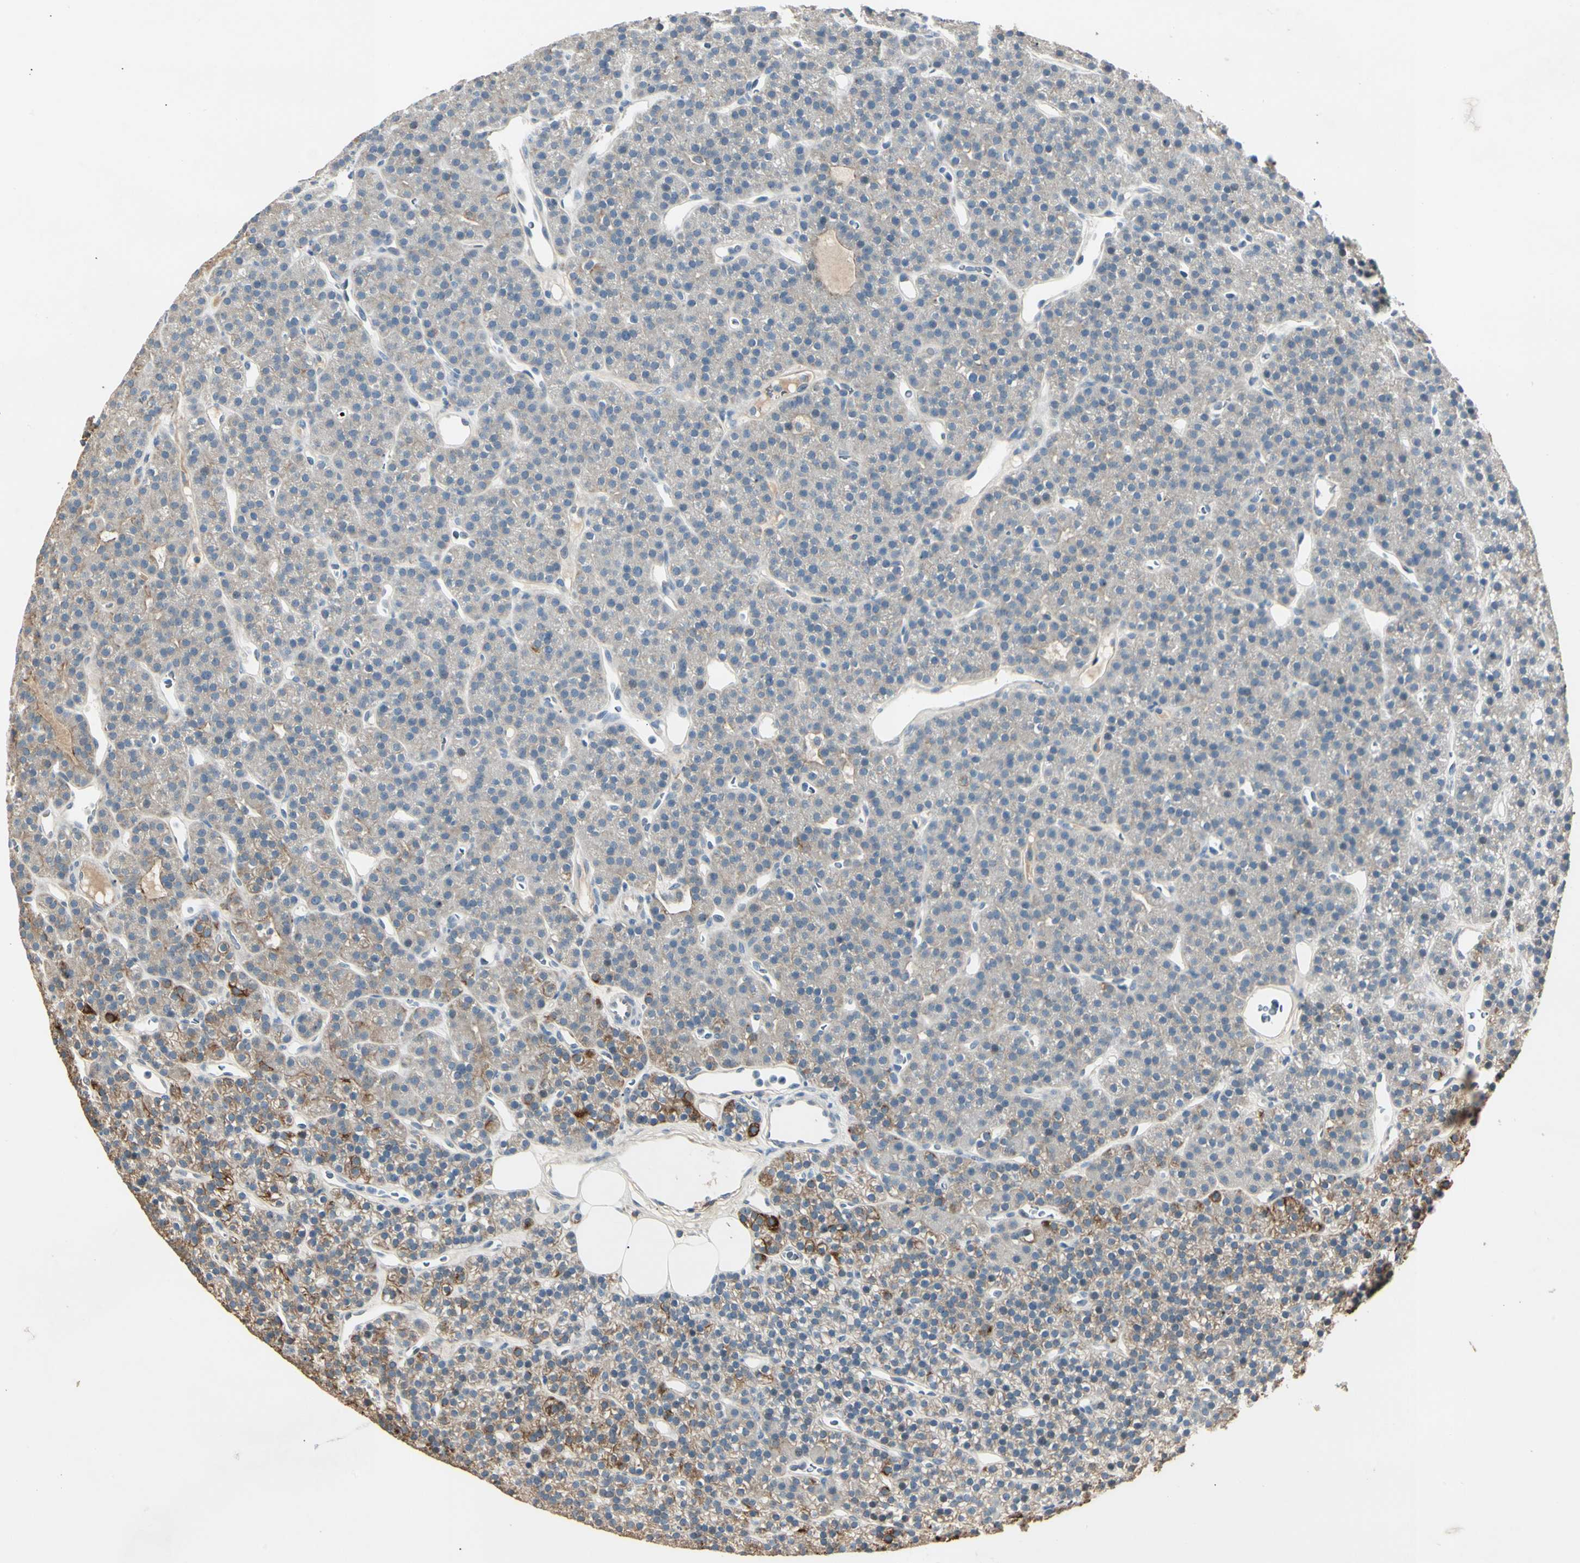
{"staining": {"intensity": "strong", "quantity": ">75%", "location": "cytoplasmic/membranous"}, "tissue": "parathyroid gland", "cell_type": "Glandular cells", "image_type": "normal", "snomed": [{"axis": "morphology", "description": "Normal tissue, NOS"}, {"axis": "morphology", "description": "Hyperplasia, NOS"}, {"axis": "topography", "description": "Parathyroid gland"}], "caption": "Parathyroid gland stained with immunohistochemistry displays strong cytoplasmic/membranous staining in about >75% of glandular cells. Nuclei are stained in blue.", "gene": "SKIL", "patient": {"sex": "male", "age": 44}}